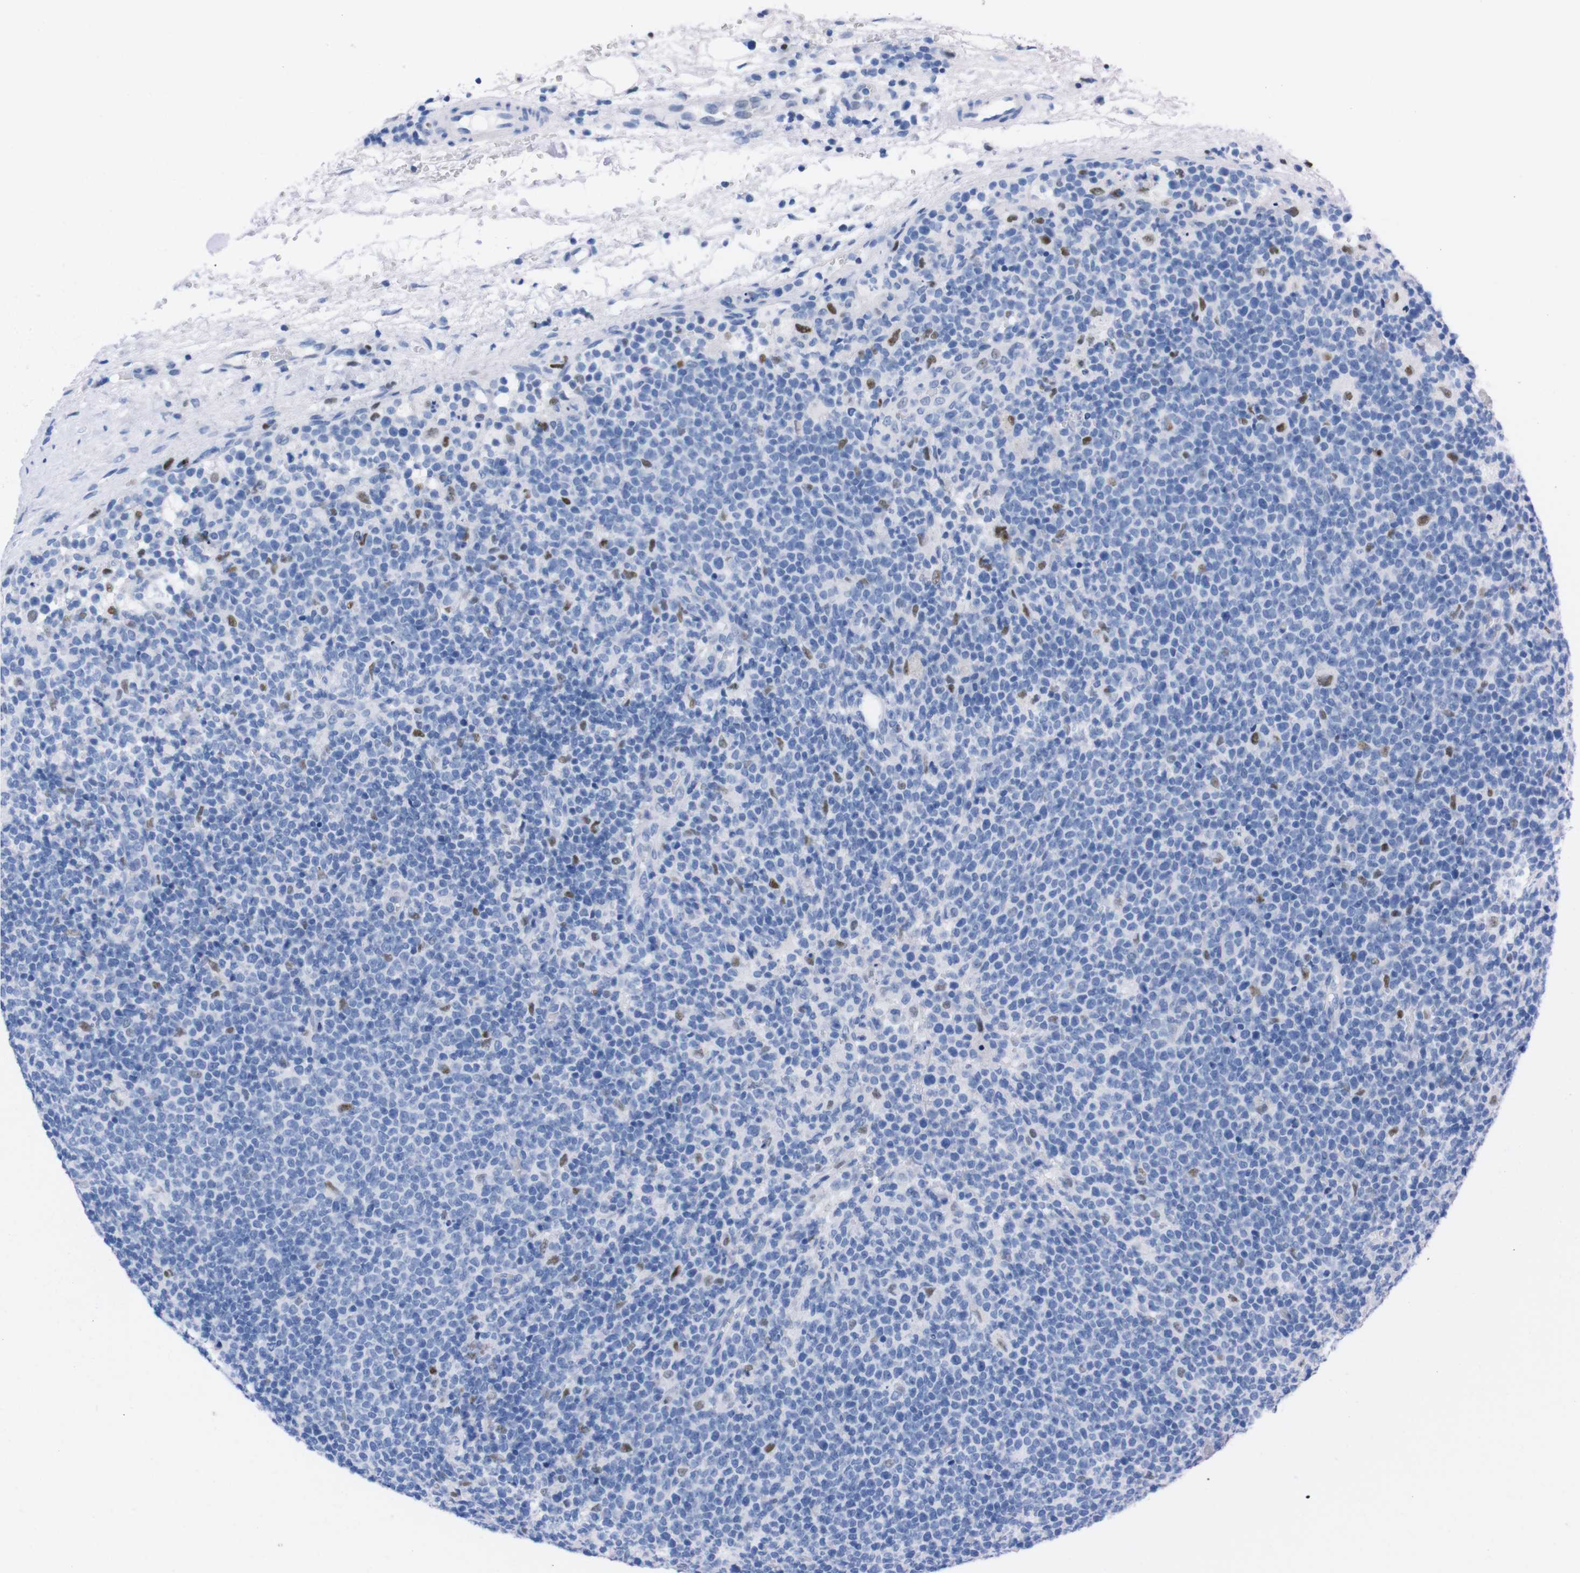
{"staining": {"intensity": "negative", "quantity": "none", "location": "none"}, "tissue": "lymphoma", "cell_type": "Tumor cells", "image_type": "cancer", "snomed": [{"axis": "morphology", "description": "Malignant lymphoma, non-Hodgkin's type, High grade"}, {"axis": "topography", "description": "Lymph node"}], "caption": "The photomicrograph demonstrates no staining of tumor cells in malignant lymphoma, non-Hodgkin's type (high-grade).", "gene": "P2RY12", "patient": {"sex": "male", "age": 61}}